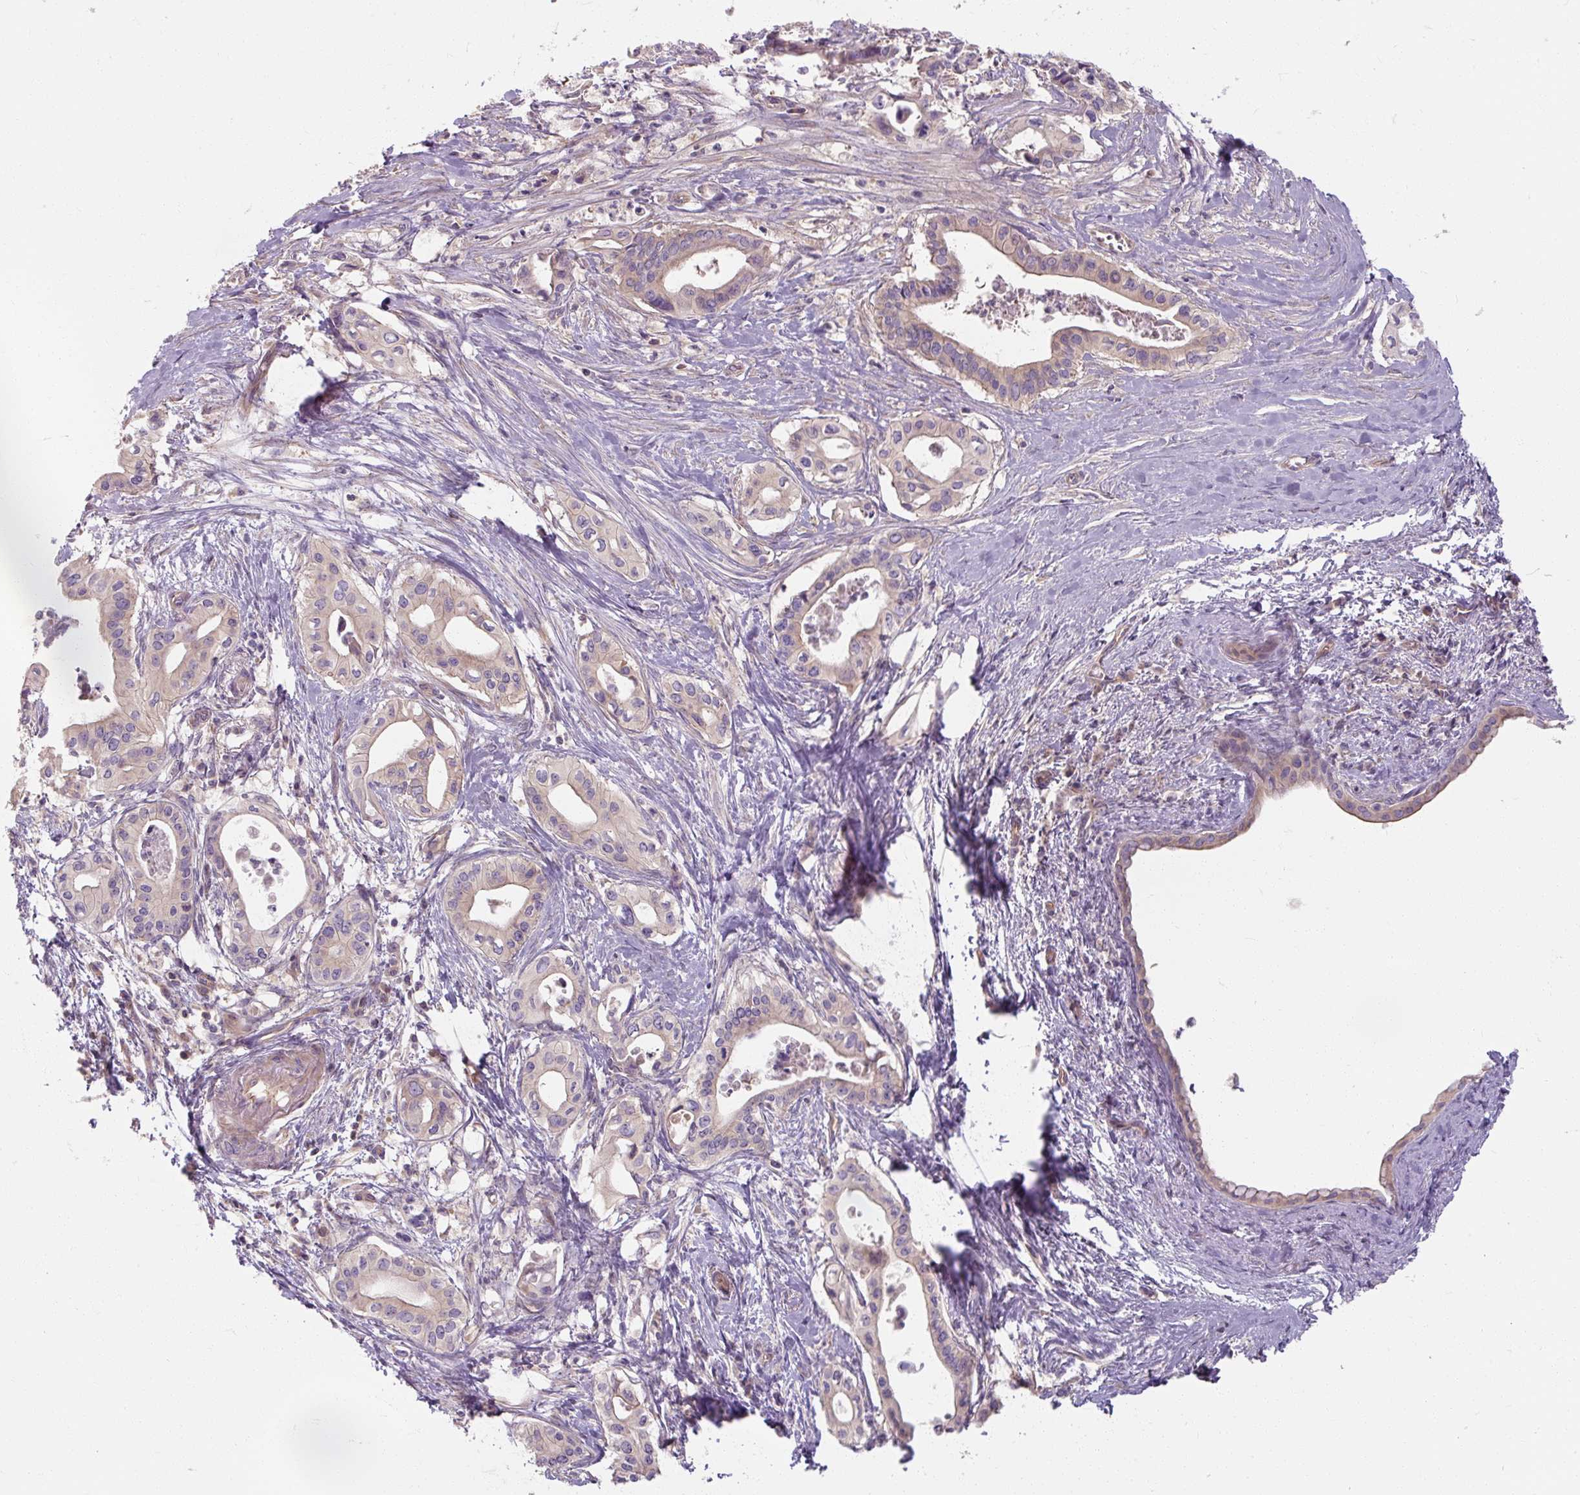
{"staining": {"intensity": "negative", "quantity": "none", "location": "none"}, "tissue": "pancreatic cancer", "cell_type": "Tumor cells", "image_type": "cancer", "snomed": [{"axis": "morphology", "description": "Adenocarcinoma, NOS"}, {"axis": "topography", "description": "Pancreas"}], "caption": "DAB (3,3'-diaminobenzidine) immunohistochemical staining of human adenocarcinoma (pancreatic) displays no significant staining in tumor cells. (DAB (3,3'-diaminobenzidine) IHC with hematoxylin counter stain).", "gene": "RB1CC1", "patient": {"sex": "female", "age": 77}}